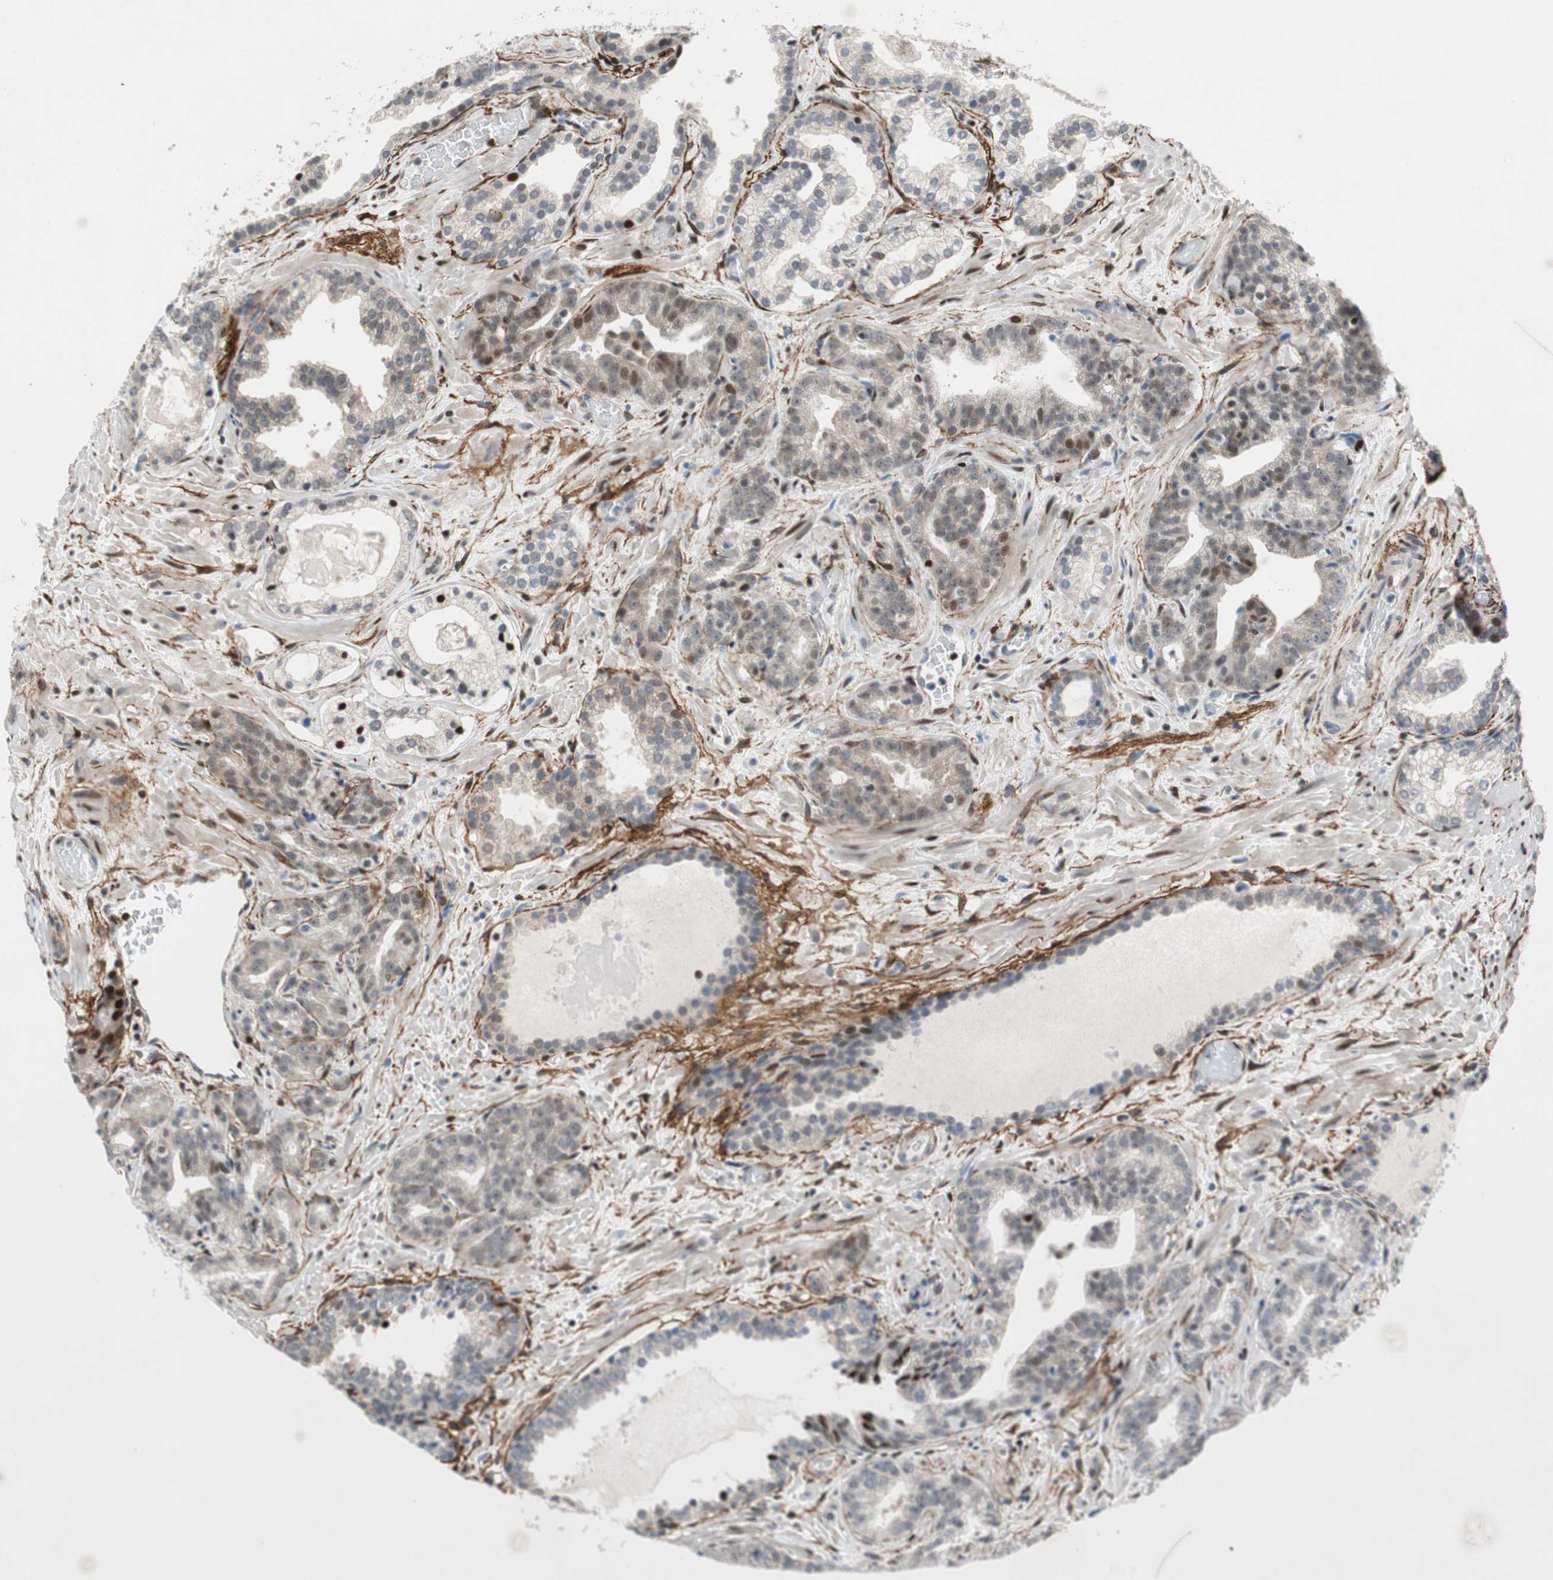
{"staining": {"intensity": "strong", "quantity": "<25%", "location": "nuclear"}, "tissue": "prostate cancer", "cell_type": "Tumor cells", "image_type": "cancer", "snomed": [{"axis": "morphology", "description": "Adenocarcinoma, Low grade"}, {"axis": "topography", "description": "Prostate"}], "caption": "Brown immunohistochemical staining in human prostate adenocarcinoma (low-grade) exhibits strong nuclear expression in approximately <25% of tumor cells.", "gene": "FBXO44", "patient": {"sex": "male", "age": 63}}